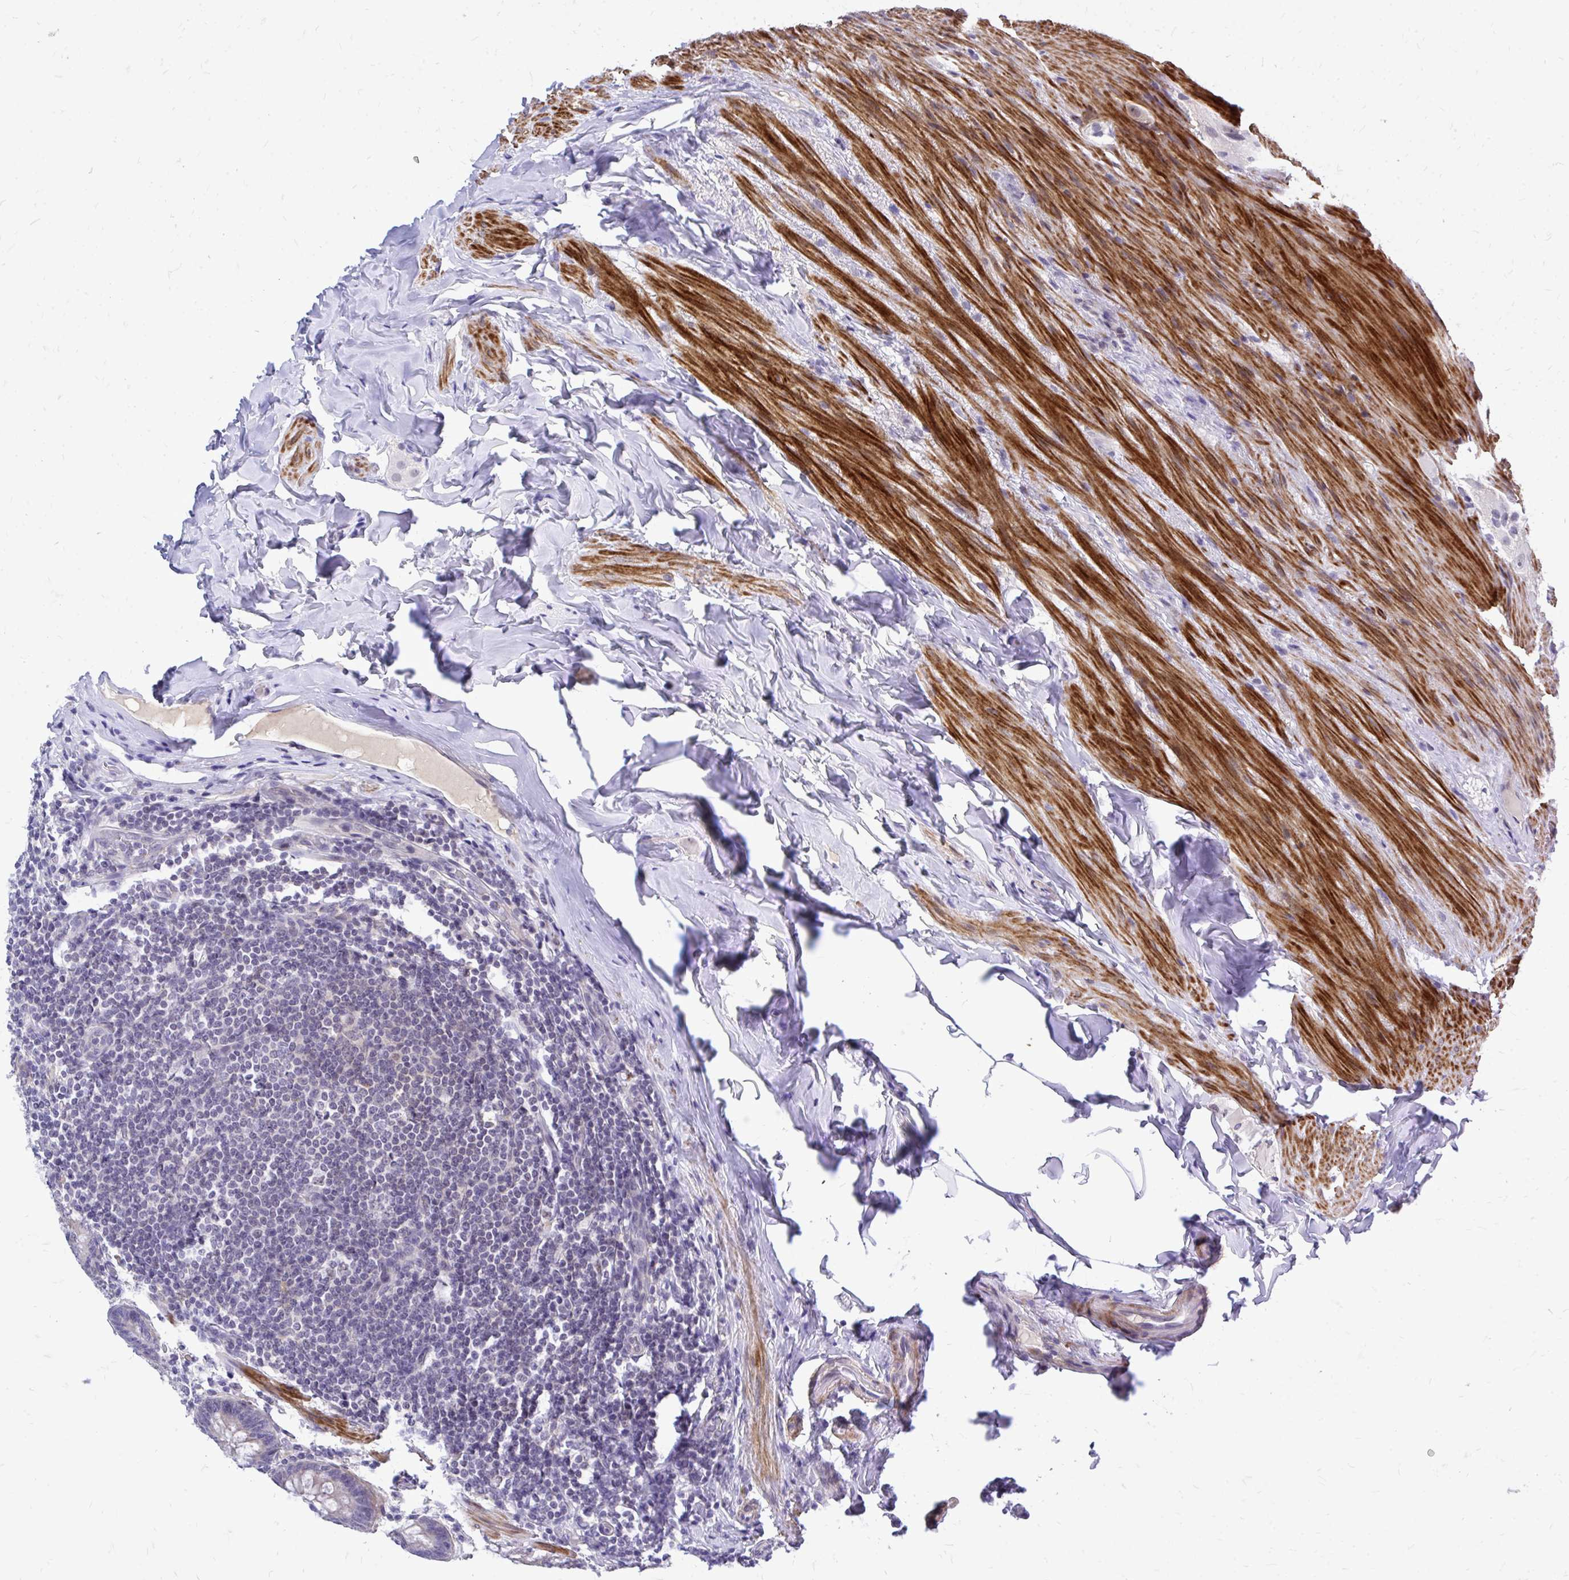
{"staining": {"intensity": "weak", "quantity": "<25%", "location": "nuclear"}, "tissue": "appendix", "cell_type": "Glandular cells", "image_type": "normal", "snomed": [{"axis": "morphology", "description": "Normal tissue, NOS"}, {"axis": "topography", "description": "Appendix"}], "caption": "IHC photomicrograph of benign appendix: appendix stained with DAB shows no significant protein staining in glandular cells. (DAB immunohistochemistry (IHC) with hematoxylin counter stain).", "gene": "ZBTB25", "patient": {"sex": "male", "age": 71}}